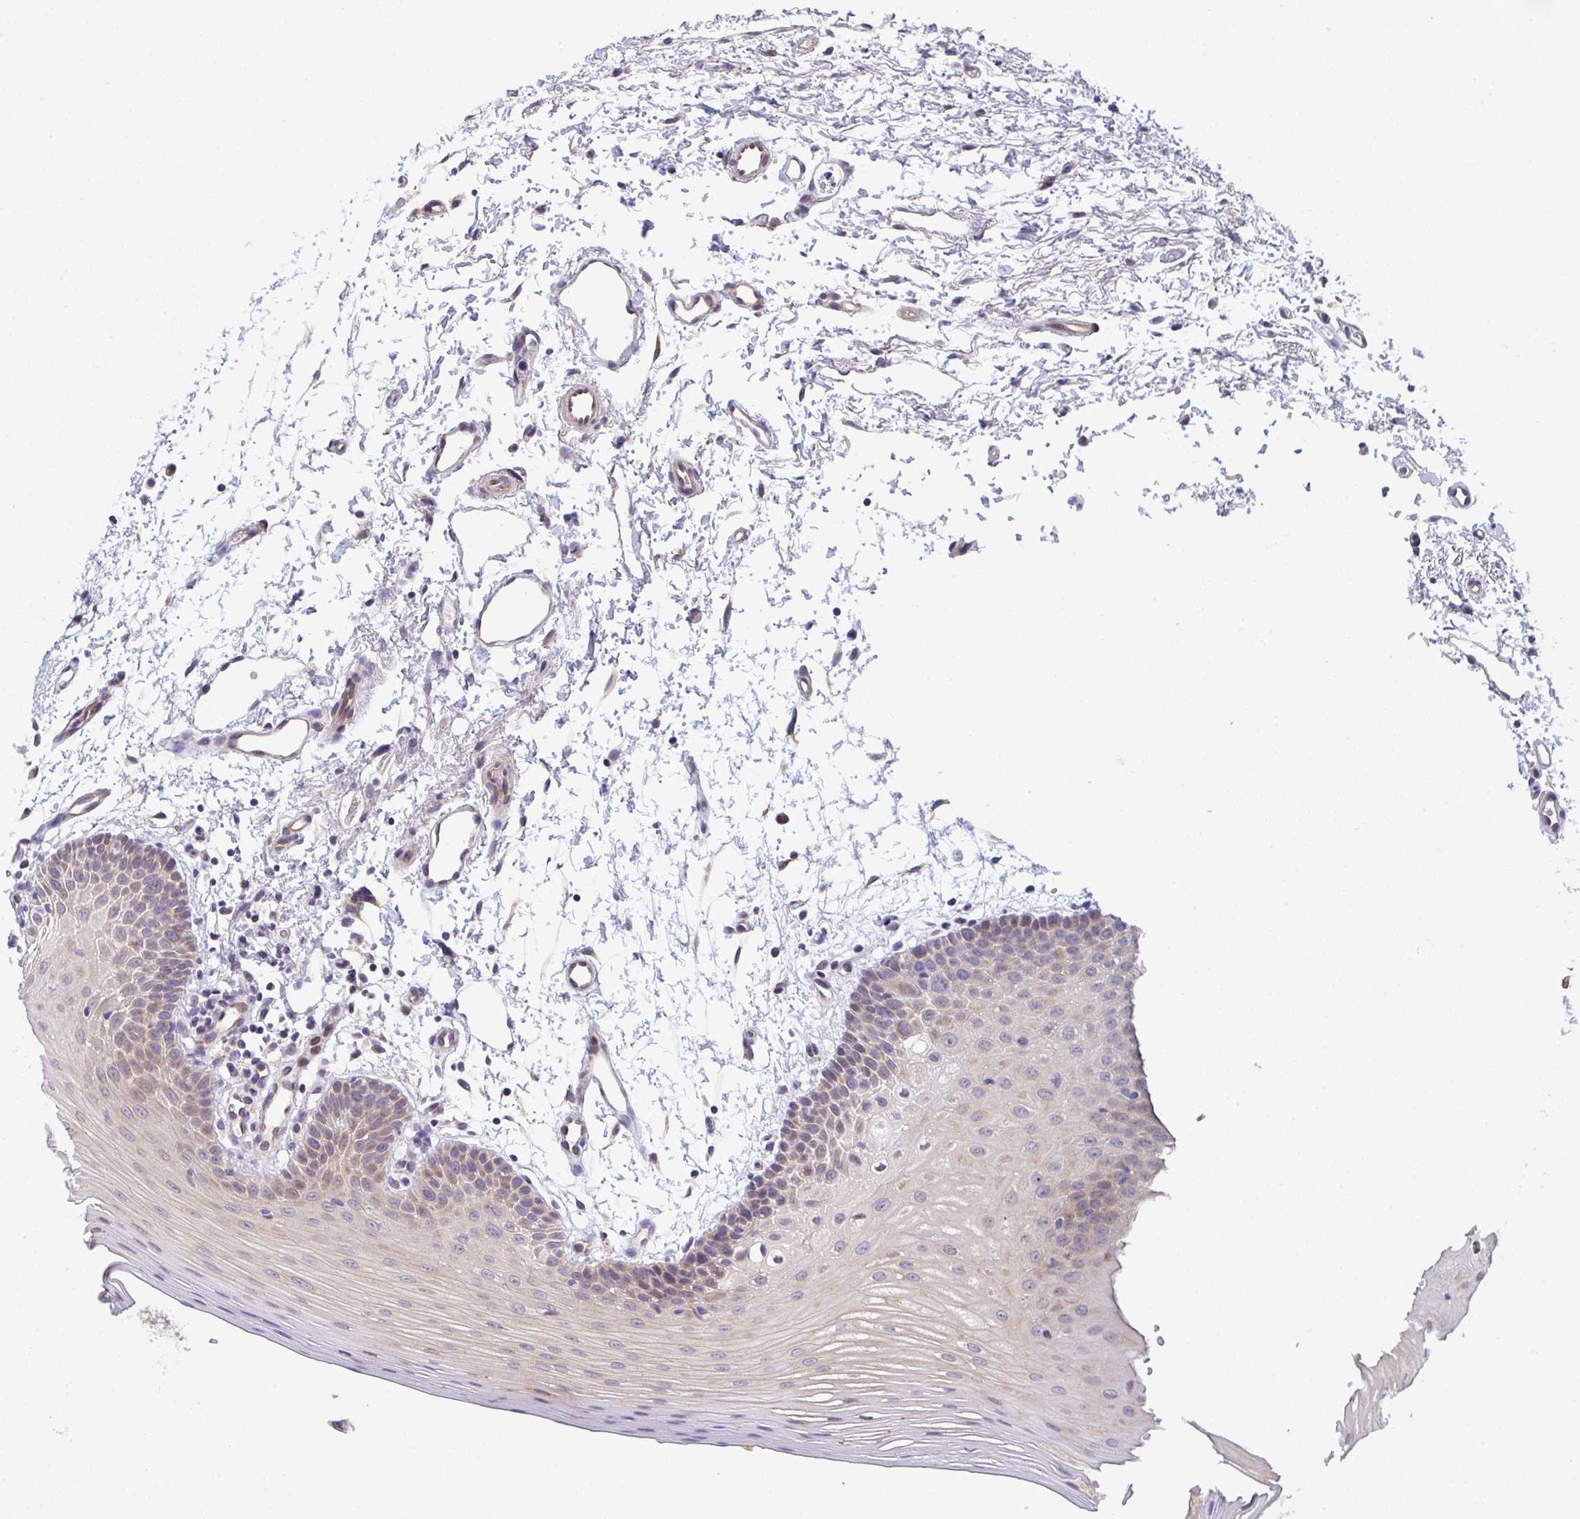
{"staining": {"intensity": "weak", "quantity": "25%-75%", "location": "cytoplasmic/membranous"}, "tissue": "oral mucosa", "cell_type": "Squamous epithelial cells", "image_type": "normal", "snomed": [{"axis": "morphology", "description": "Normal tissue, NOS"}, {"axis": "topography", "description": "Oral tissue"}], "caption": "Immunohistochemical staining of unremarkable human oral mucosa displays 25%-75% levels of weak cytoplasmic/membranous protein positivity in approximately 25%-75% of squamous epithelial cells. (Stains: DAB in brown, nuclei in blue, Microscopy: brightfield microscopy at high magnification).", "gene": "TNFRSF10A", "patient": {"sex": "female", "age": 81}}